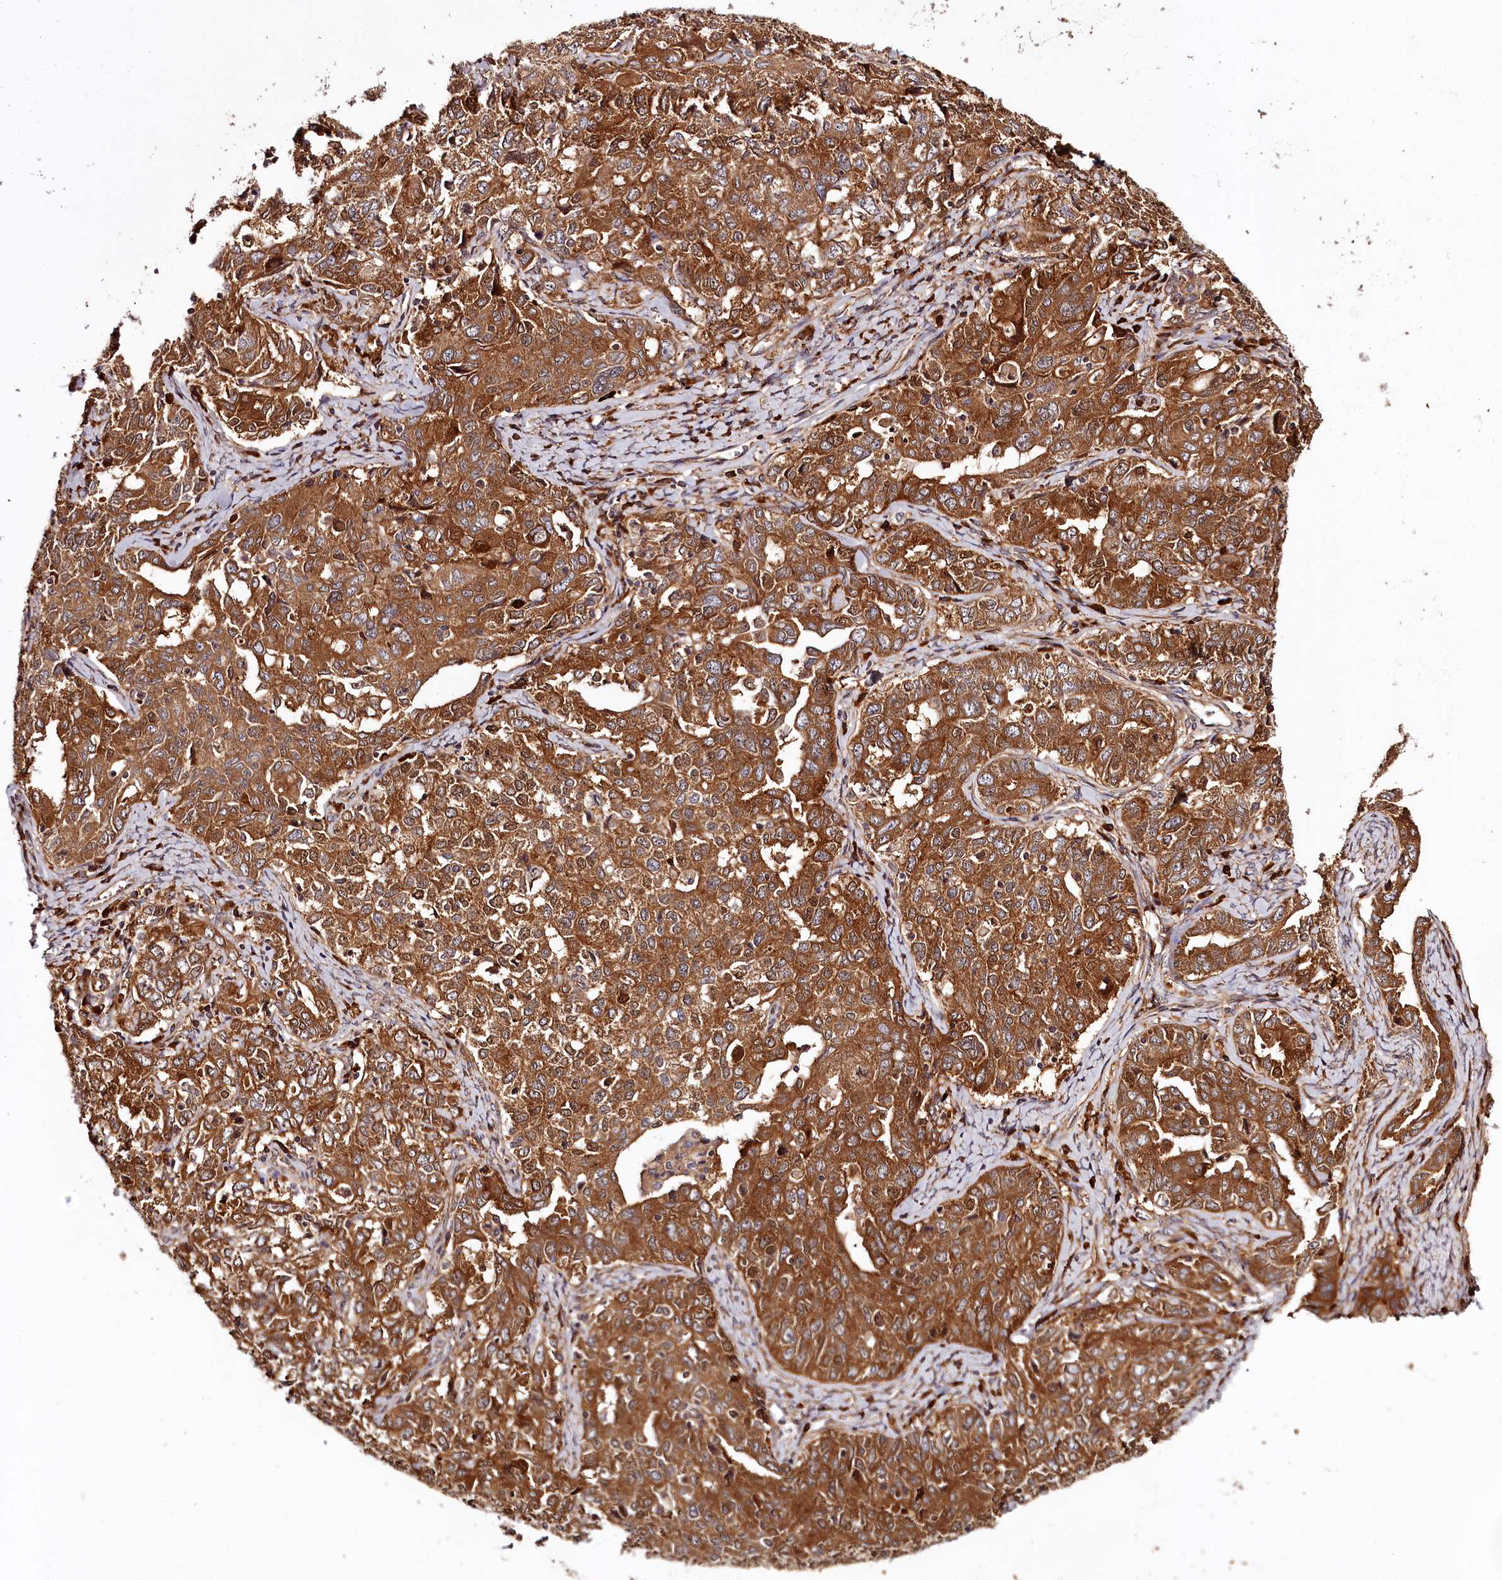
{"staining": {"intensity": "strong", "quantity": ">75%", "location": "cytoplasmic/membranous"}, "tissue": "ovarian cancer", "cell_type": "Tumor cells", "image_type": "cancer", "snomed": [{"axis": "morphology", "description": "Carcinoma, endometroid"}, {"axis": "topography", "description": "Ovary"}], "caption": "Tumor cells exhibit high levels of strong cytoplasmic/membranous positivity in approximately >75% of cells in ovarian cancer (endometroid carcinoma). The protein of interest is stained brown, and the nuclei are stained in blue (DAB IHC with brightfield microscopy, high magnification).", "gene": "TARS1", "patient": {"sex": "female", "age": 62}}